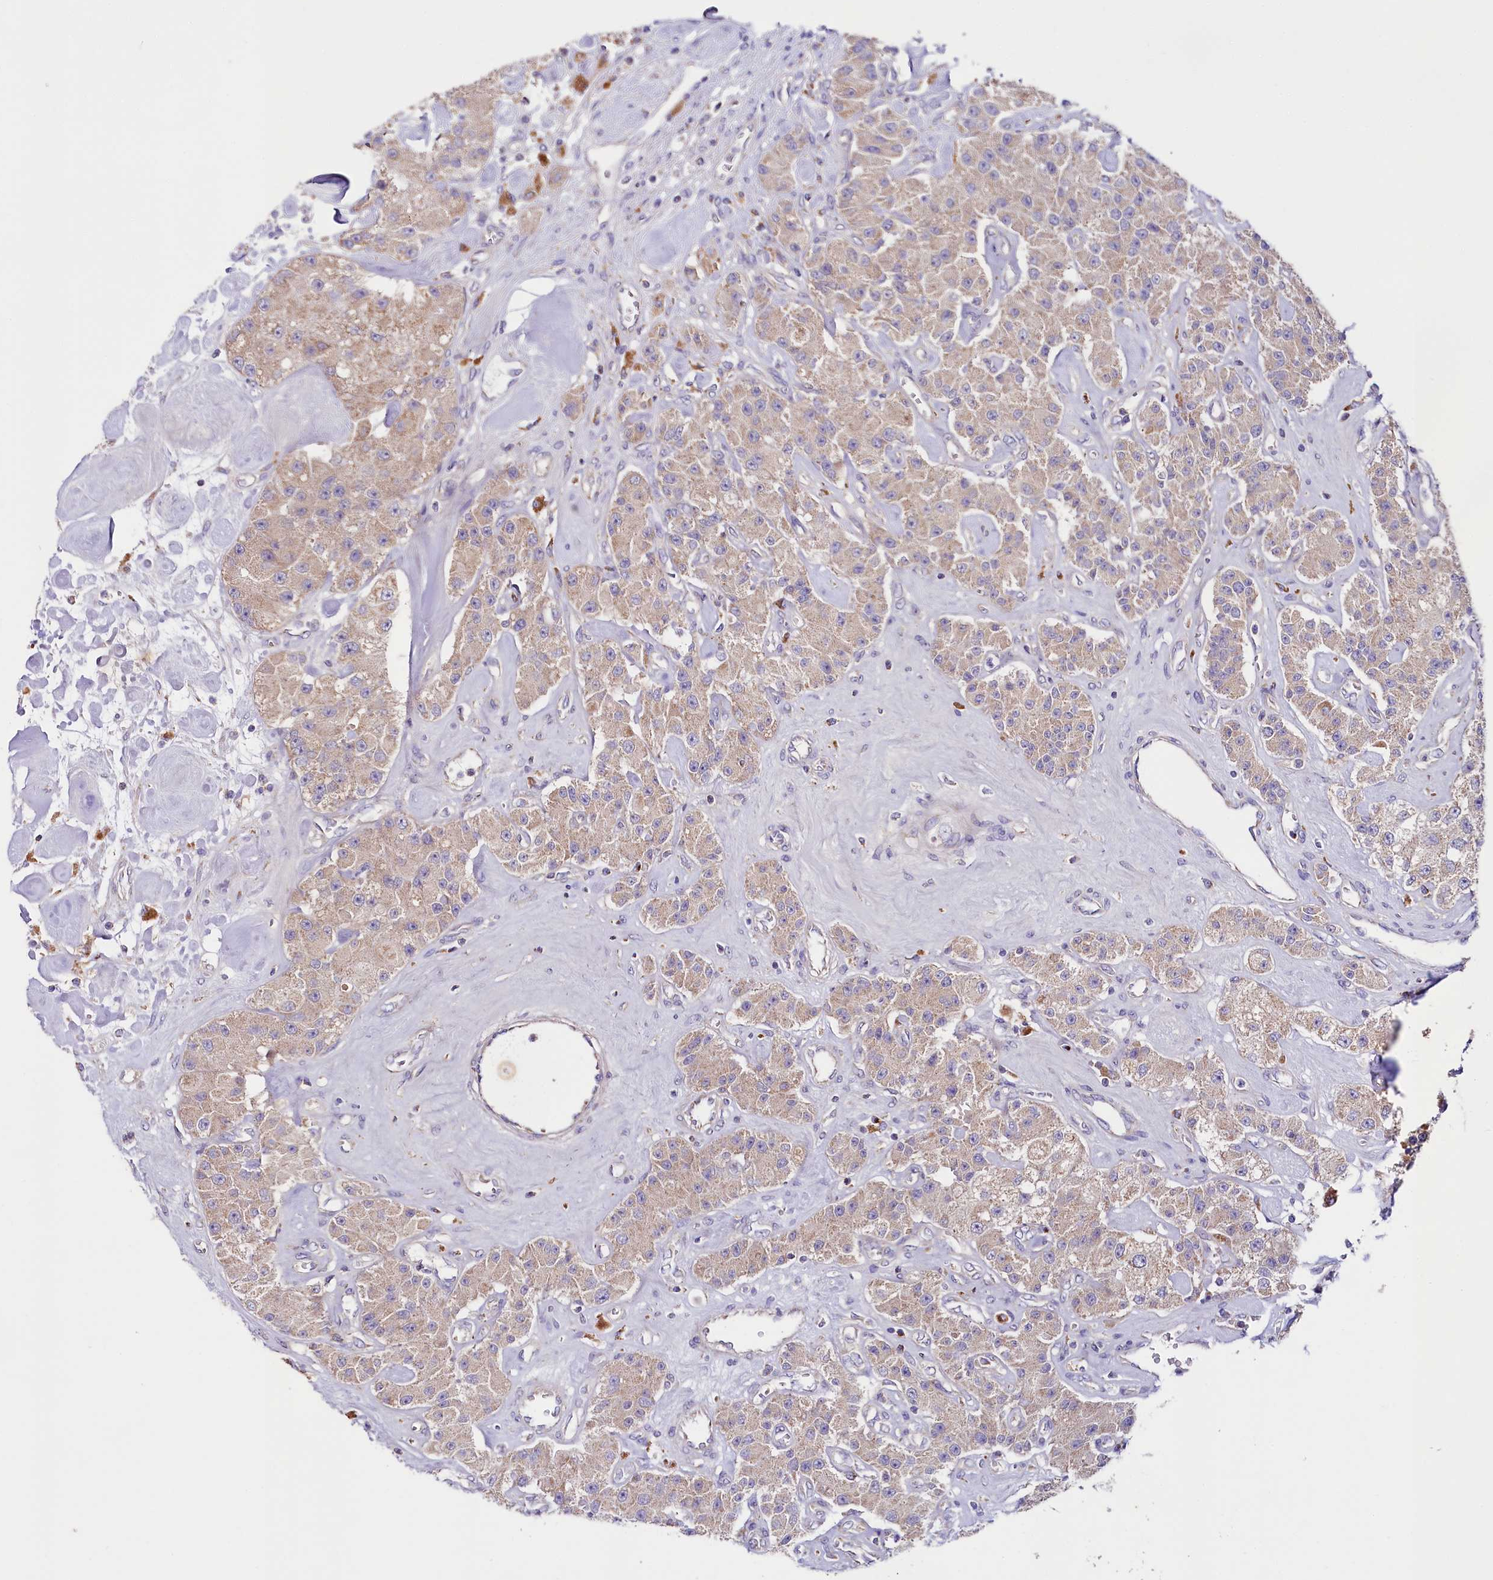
{"staining": {"intensity": "weak", "quantity": "25%-75%", "location": "cytoplasmic/membranous"}, "tissue": "carcinoid", "cell_type": "Tumor cells", "image_type": "cancer", "snomed": [{"axis": "morphology", "description": "Carcinoid, malignant, NOS"}, {"axis": "topography", "description": "Pancreas"}], "caption": "IHC staining of carcinoid, which reveals low levels of weak cytoplasmic/membranous positivity in approximately 25%-75% of tumor cells indicating weak cytoplasmic/membranous protein expression. The staining was performed using DAB (brown) for protein detection and nuclei were counterstained in hematoxylin (blue).", "gene": "ZNF45", "patient": {"sex": "male", "age": 41}}